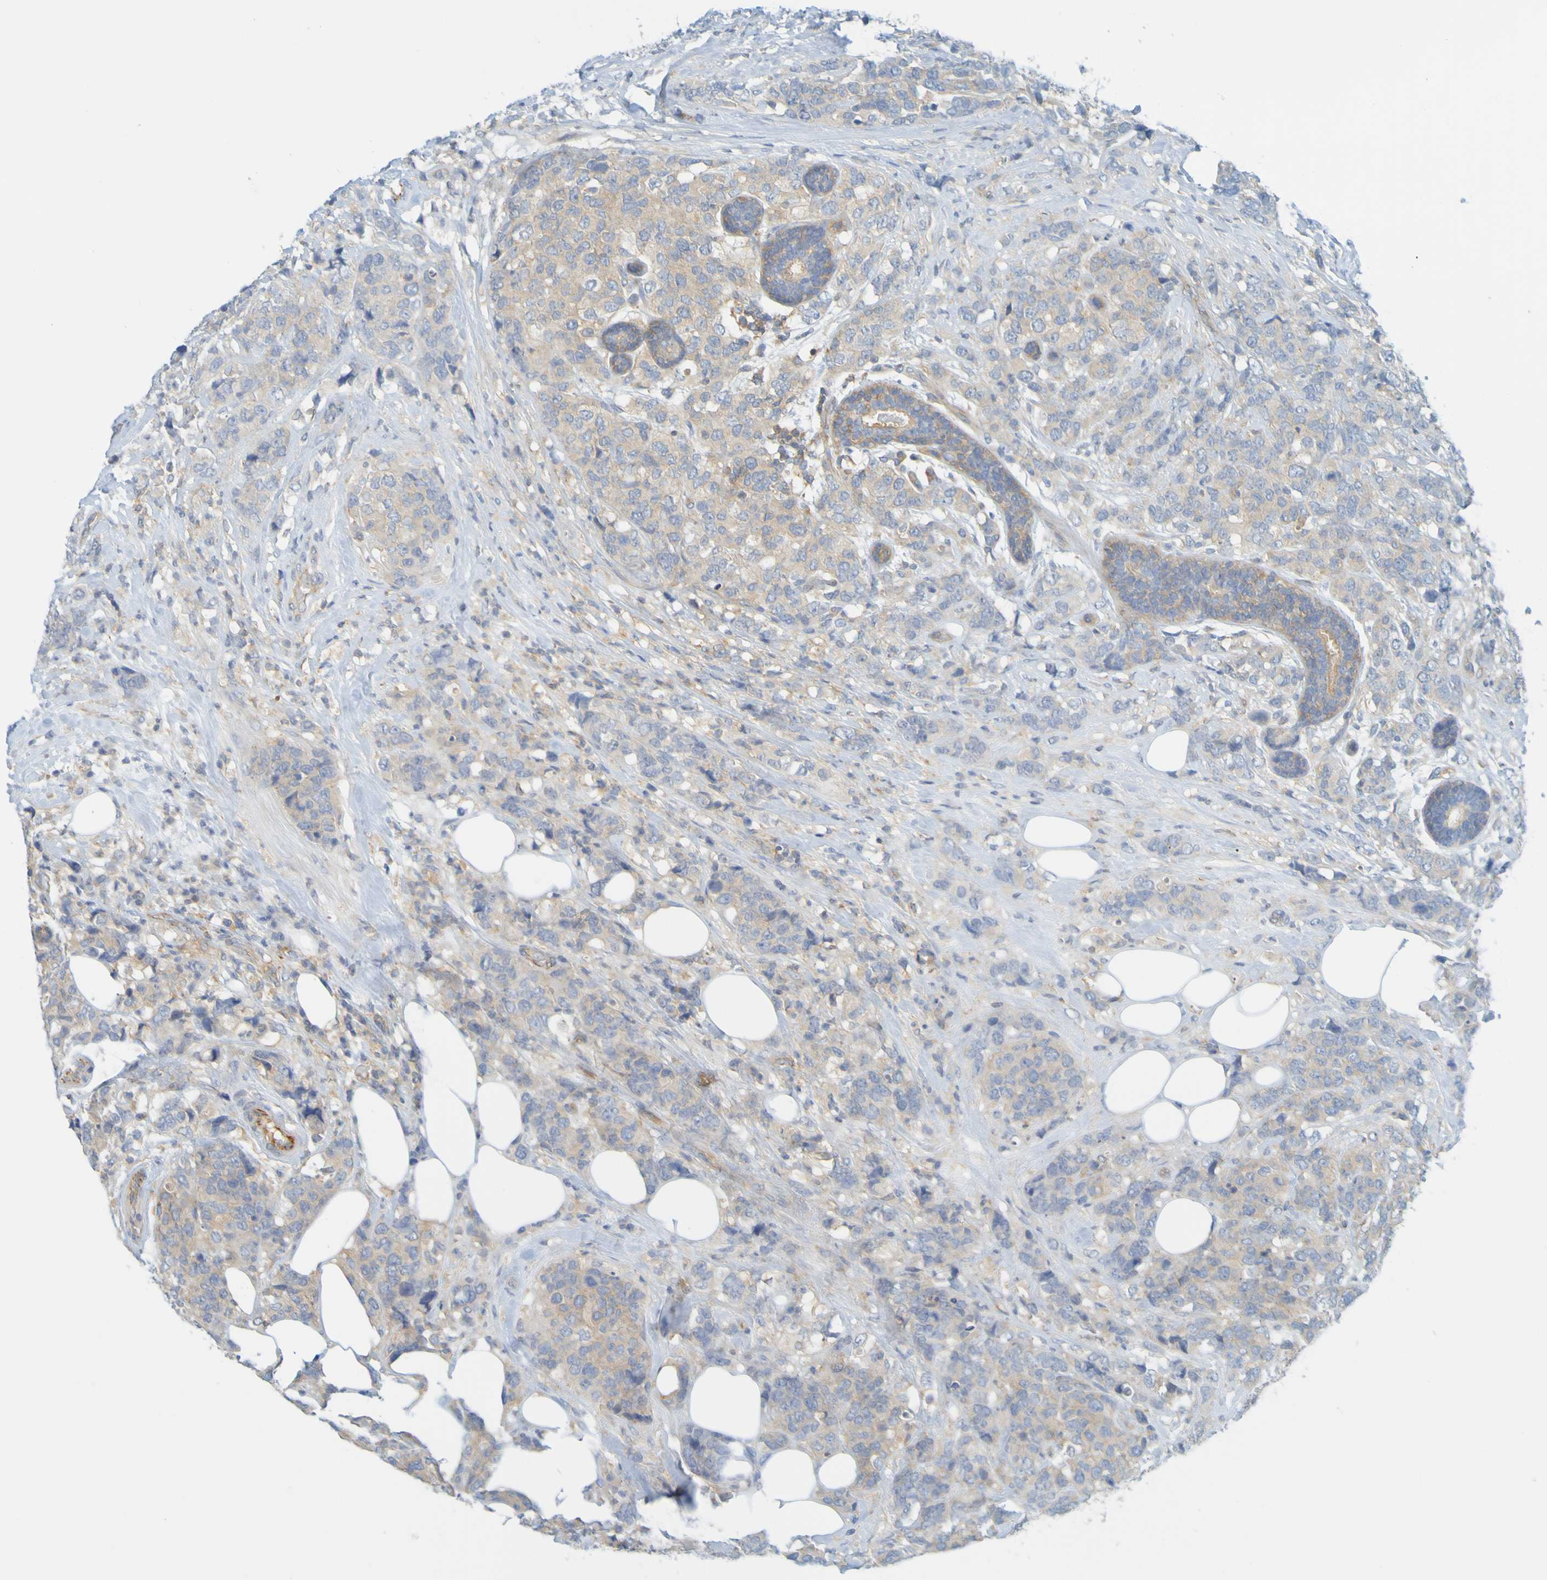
{"staining": {"intensity": "weak", "quantity": ">75%", "location": "cytoplasmic/membranous"}, "tissue": "breast cancer", "cell_type": "Tumor cells", "image_type": "cancer", "snomed": [{"axis": "morphology", "description": "Lobular carcinoma"}, {"axis": "topography", "description": "Breast"}], "caption": "This image reveals breast lobular carcinoma stained with IHC to label a protein in brown. The cytoplasmic/membranous of tumor cells show weak positivity for the protein. Nuclei are counter-stained blue.", "gene": "APPL1", "patient": {"sex": "female", "age": 59}}